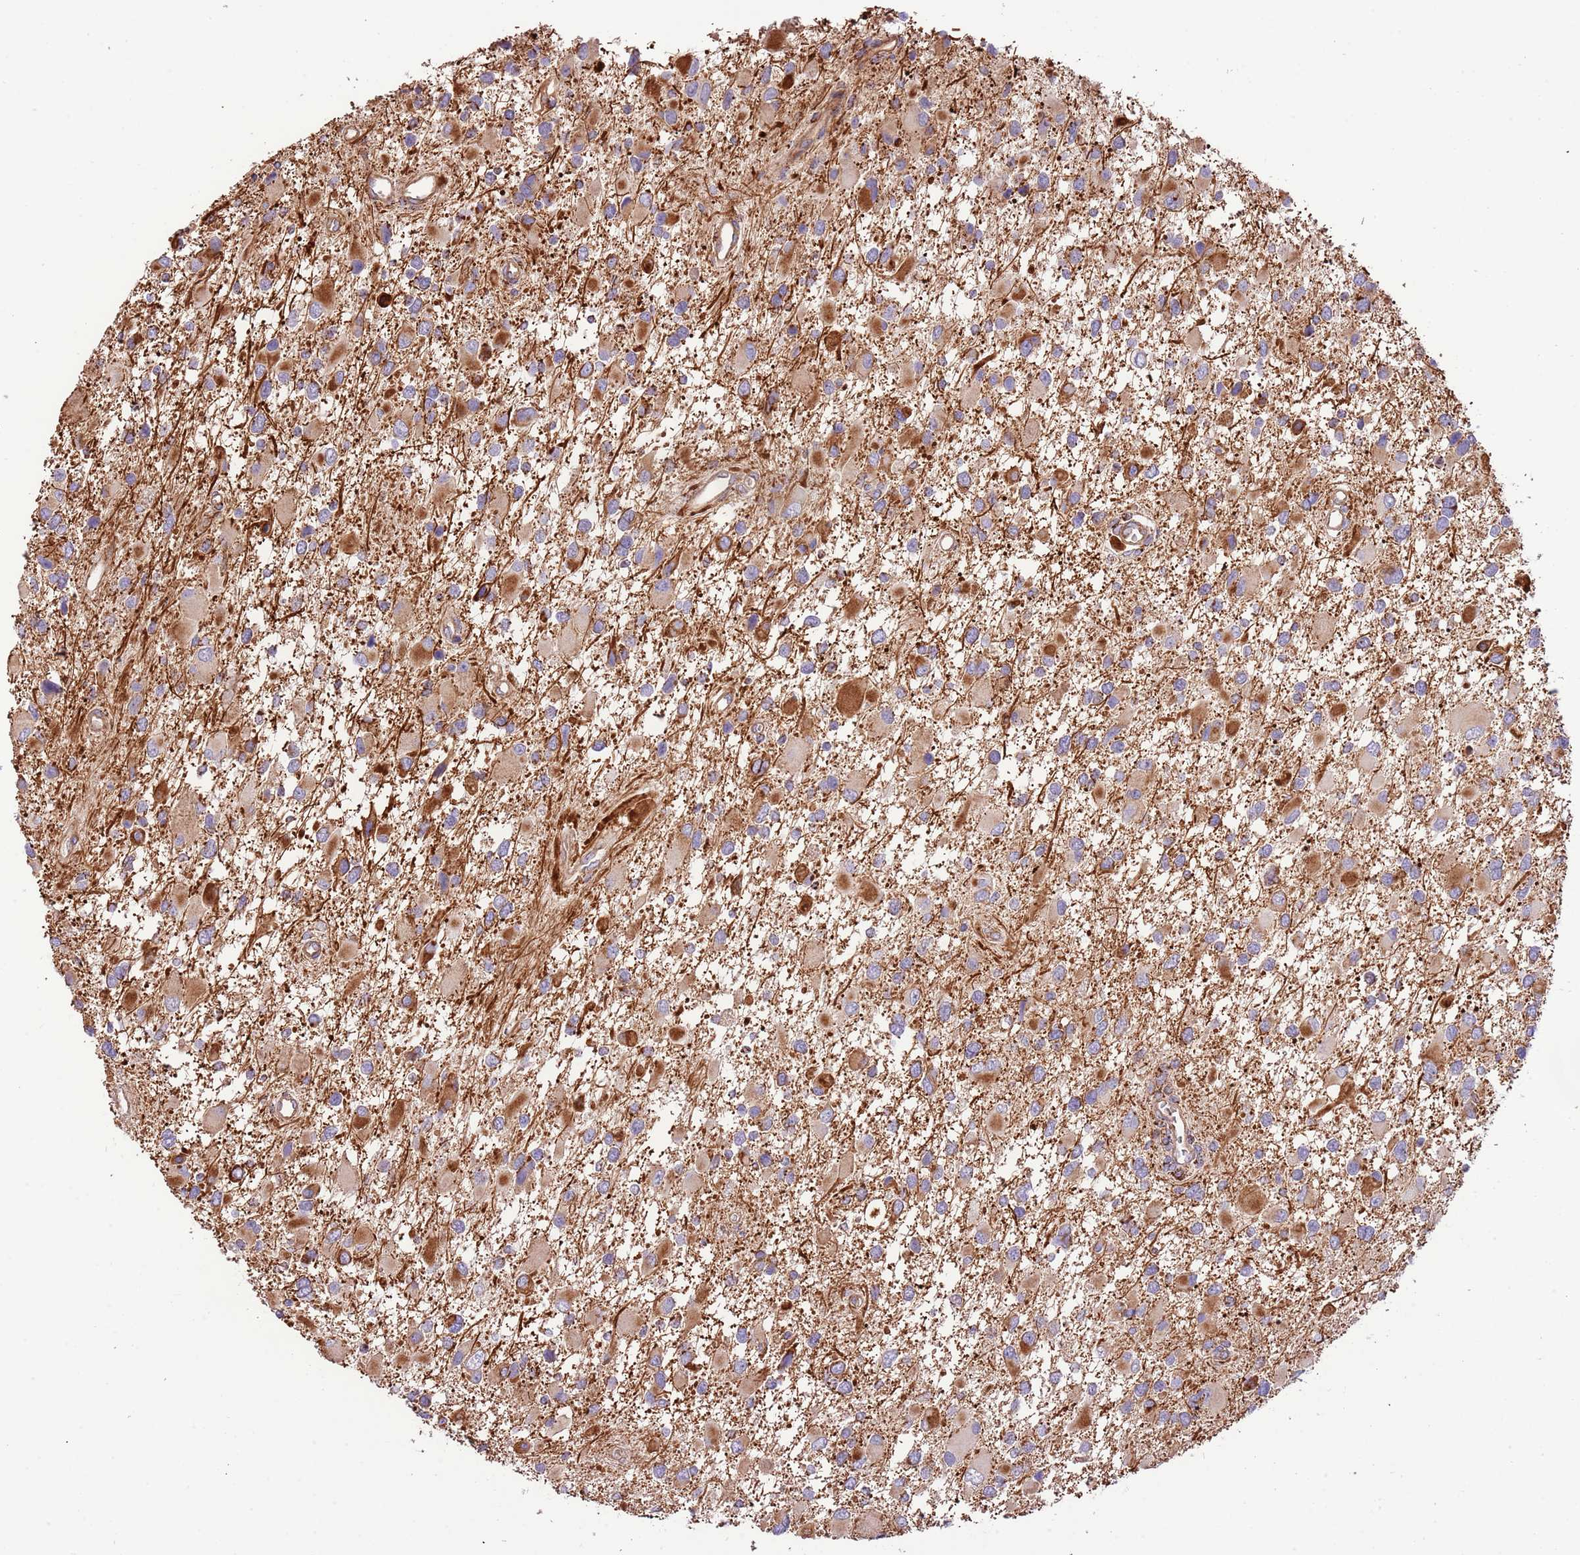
{"staining": {"intensity": "strong", "quantity": "25%-75%", "location": "cytoplasmic/membranous"}, "tissue": "glioma", "cell_type": "Tumor cells", "image_type": "cancer", "snomed": [{"axis": "morphology", "description": "Glioma, malignant, High grade"}, {"axis": "topography", "description": "Brain"}], "caption": "About 25%-75% of tumor cells in human malignant glioma (high-grade) display strong cytoplasmic/membranous protein positivity as visualized by brown immunohistochemical staining.", "gene": "DOCK6", "patient": {"sex": "male", "age": 53}}